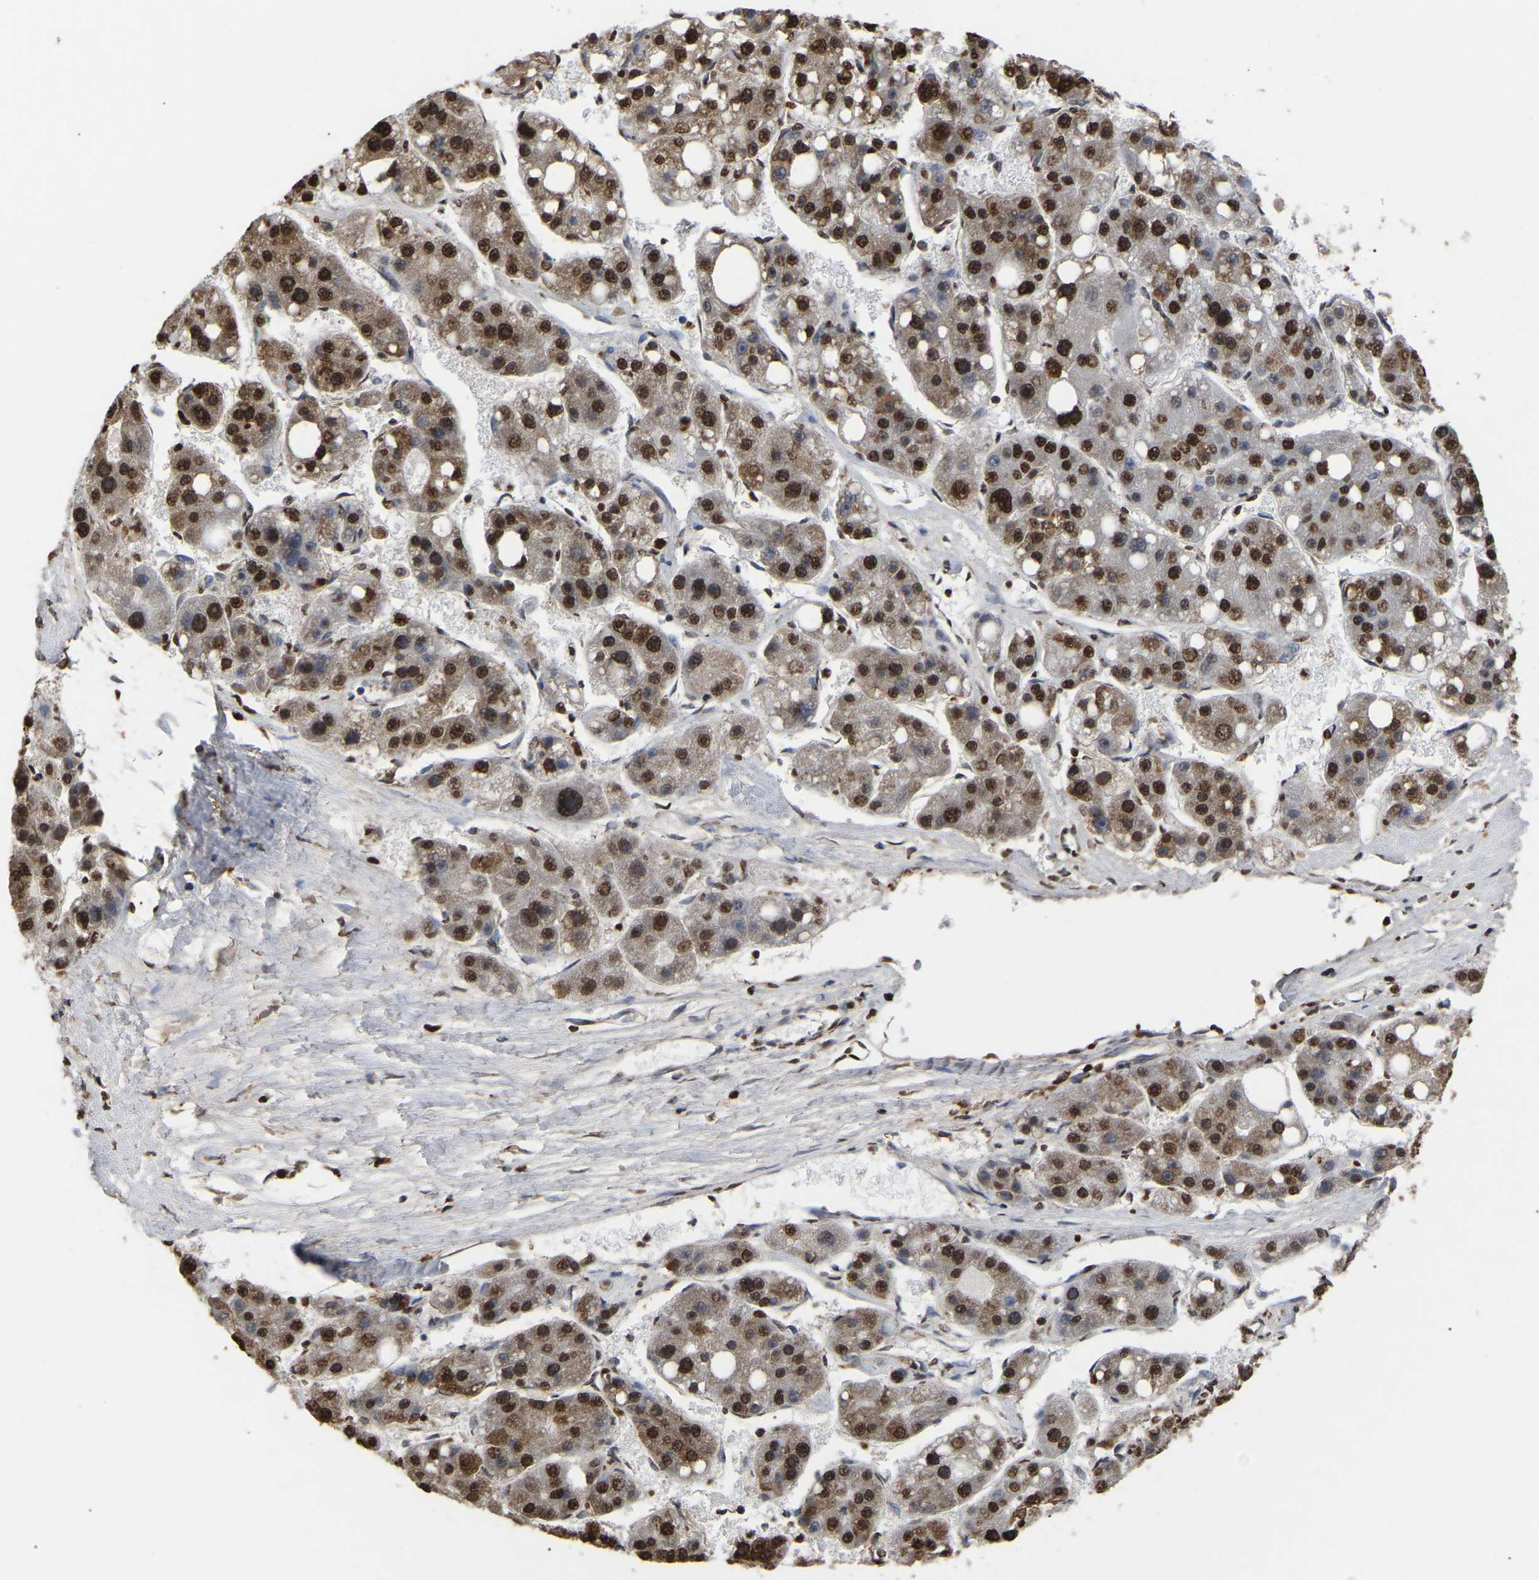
{"staining": {"intensity": "strong", "quantity": ">75%", "location": "nuclear"}, "tissue": "liver cancer", "cell_type": "Tumor cells", "image_type": "cancer", "snomed": [{"axis": "morphology", "description": "Carcinoma, Hepatocellular, NOS"}, {"axis": "topography", "description": "Liver"}], "caption": "Tumor cells demonstrate high levels of strong nuclear staining in about >75% of cells in liver hepatocellular carcinoma.", "gene": "RBL2", "patient": {"sex": "female", "age": 61}}